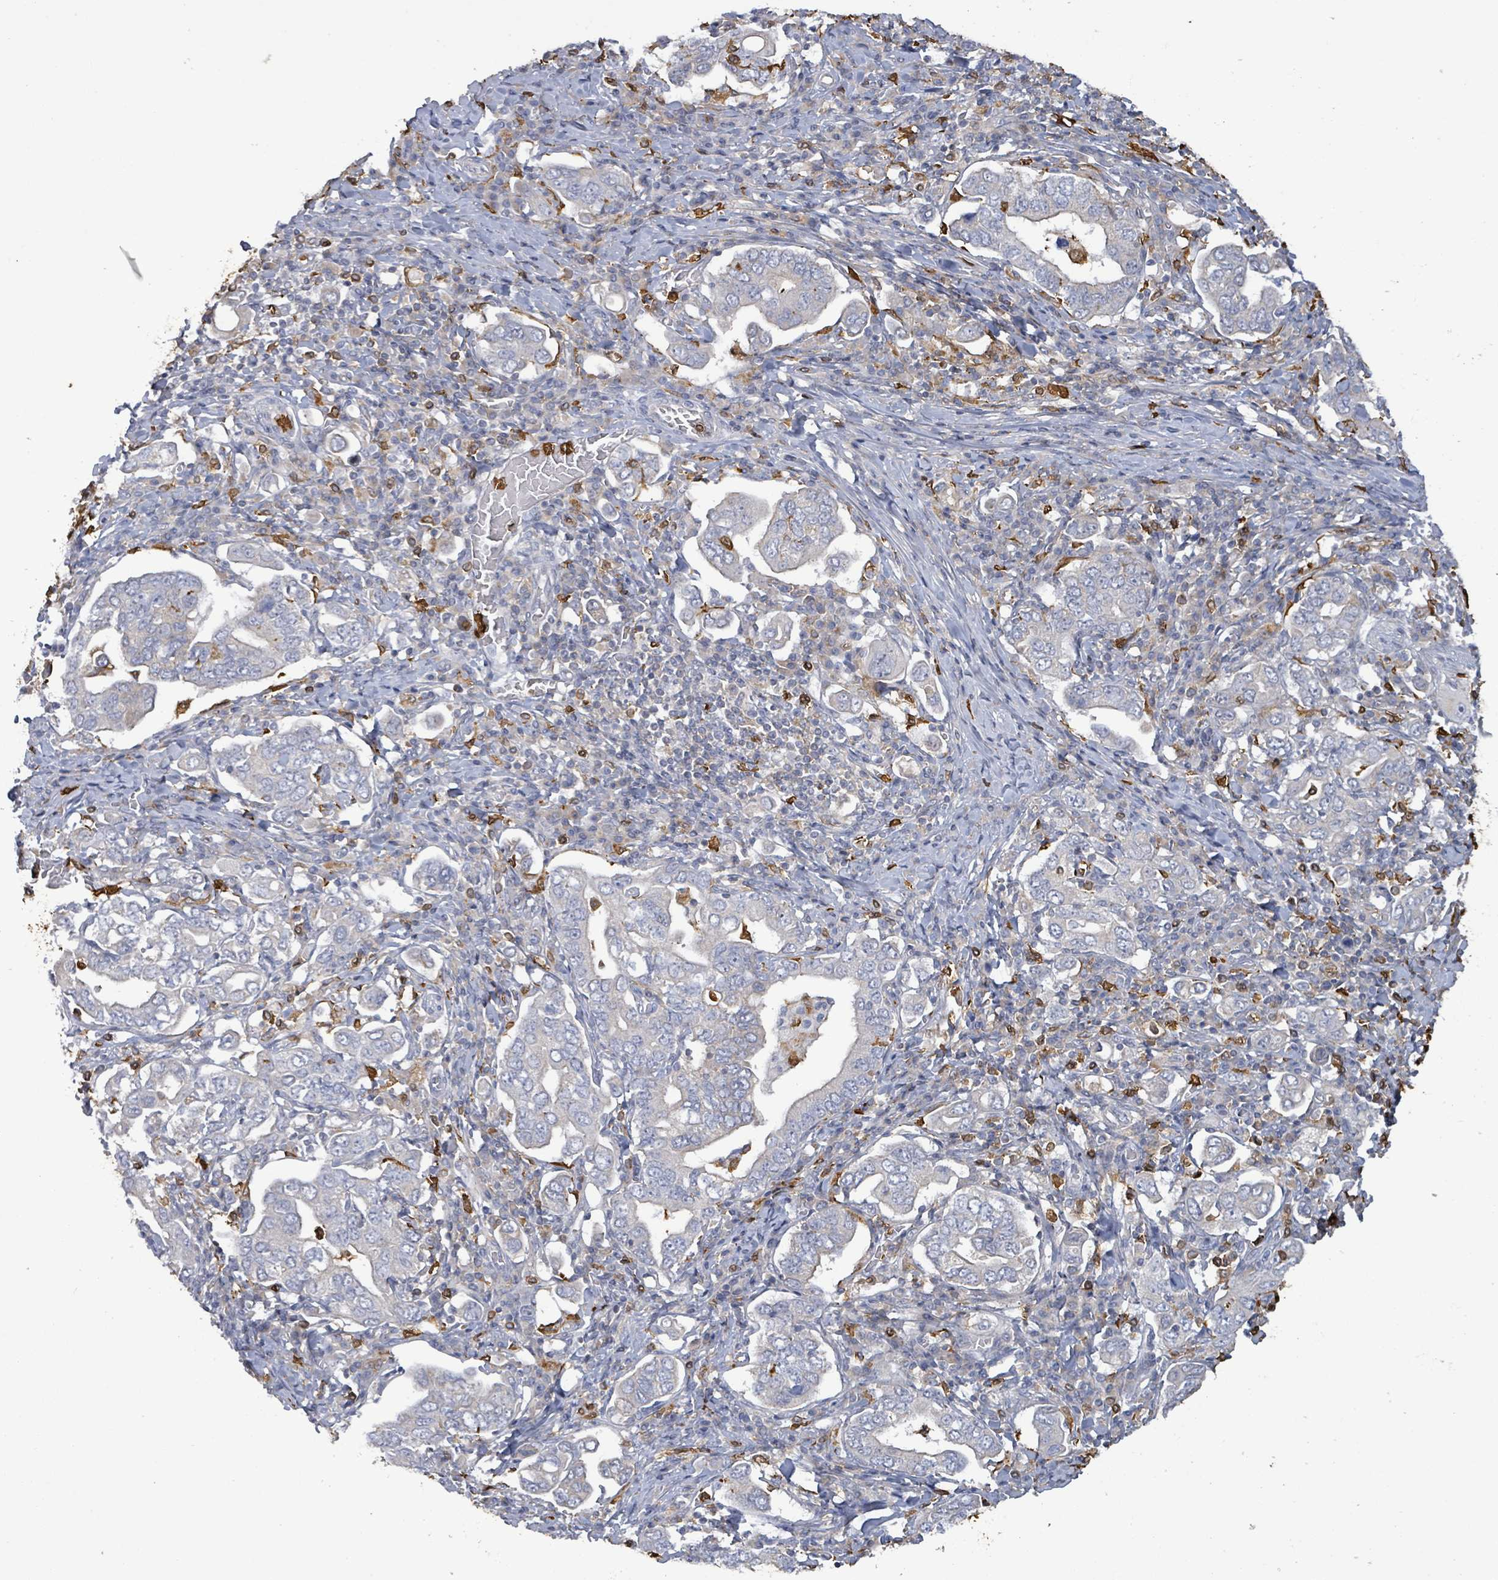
{"staining": {"intensity": "negative", "quantity": "none", "location": "none"}, "tissue": "stomach cancer", "cell_type": "Tumor cells", "image_type": "cancer", "snomed": [{"axis": "morphology", "description": "Adenocarcinoma, NOS"}, {"axis": "topography", "description": "Stomach, upper"}, {"axis": "topography", "description": "Stomach"}], "caption": "Histopathology image shows no significant protein staining in tumor cells of stomach adenocarcinoma.", "gene": "FAM210A", "patient": {"sex": "male", "age": 62}}